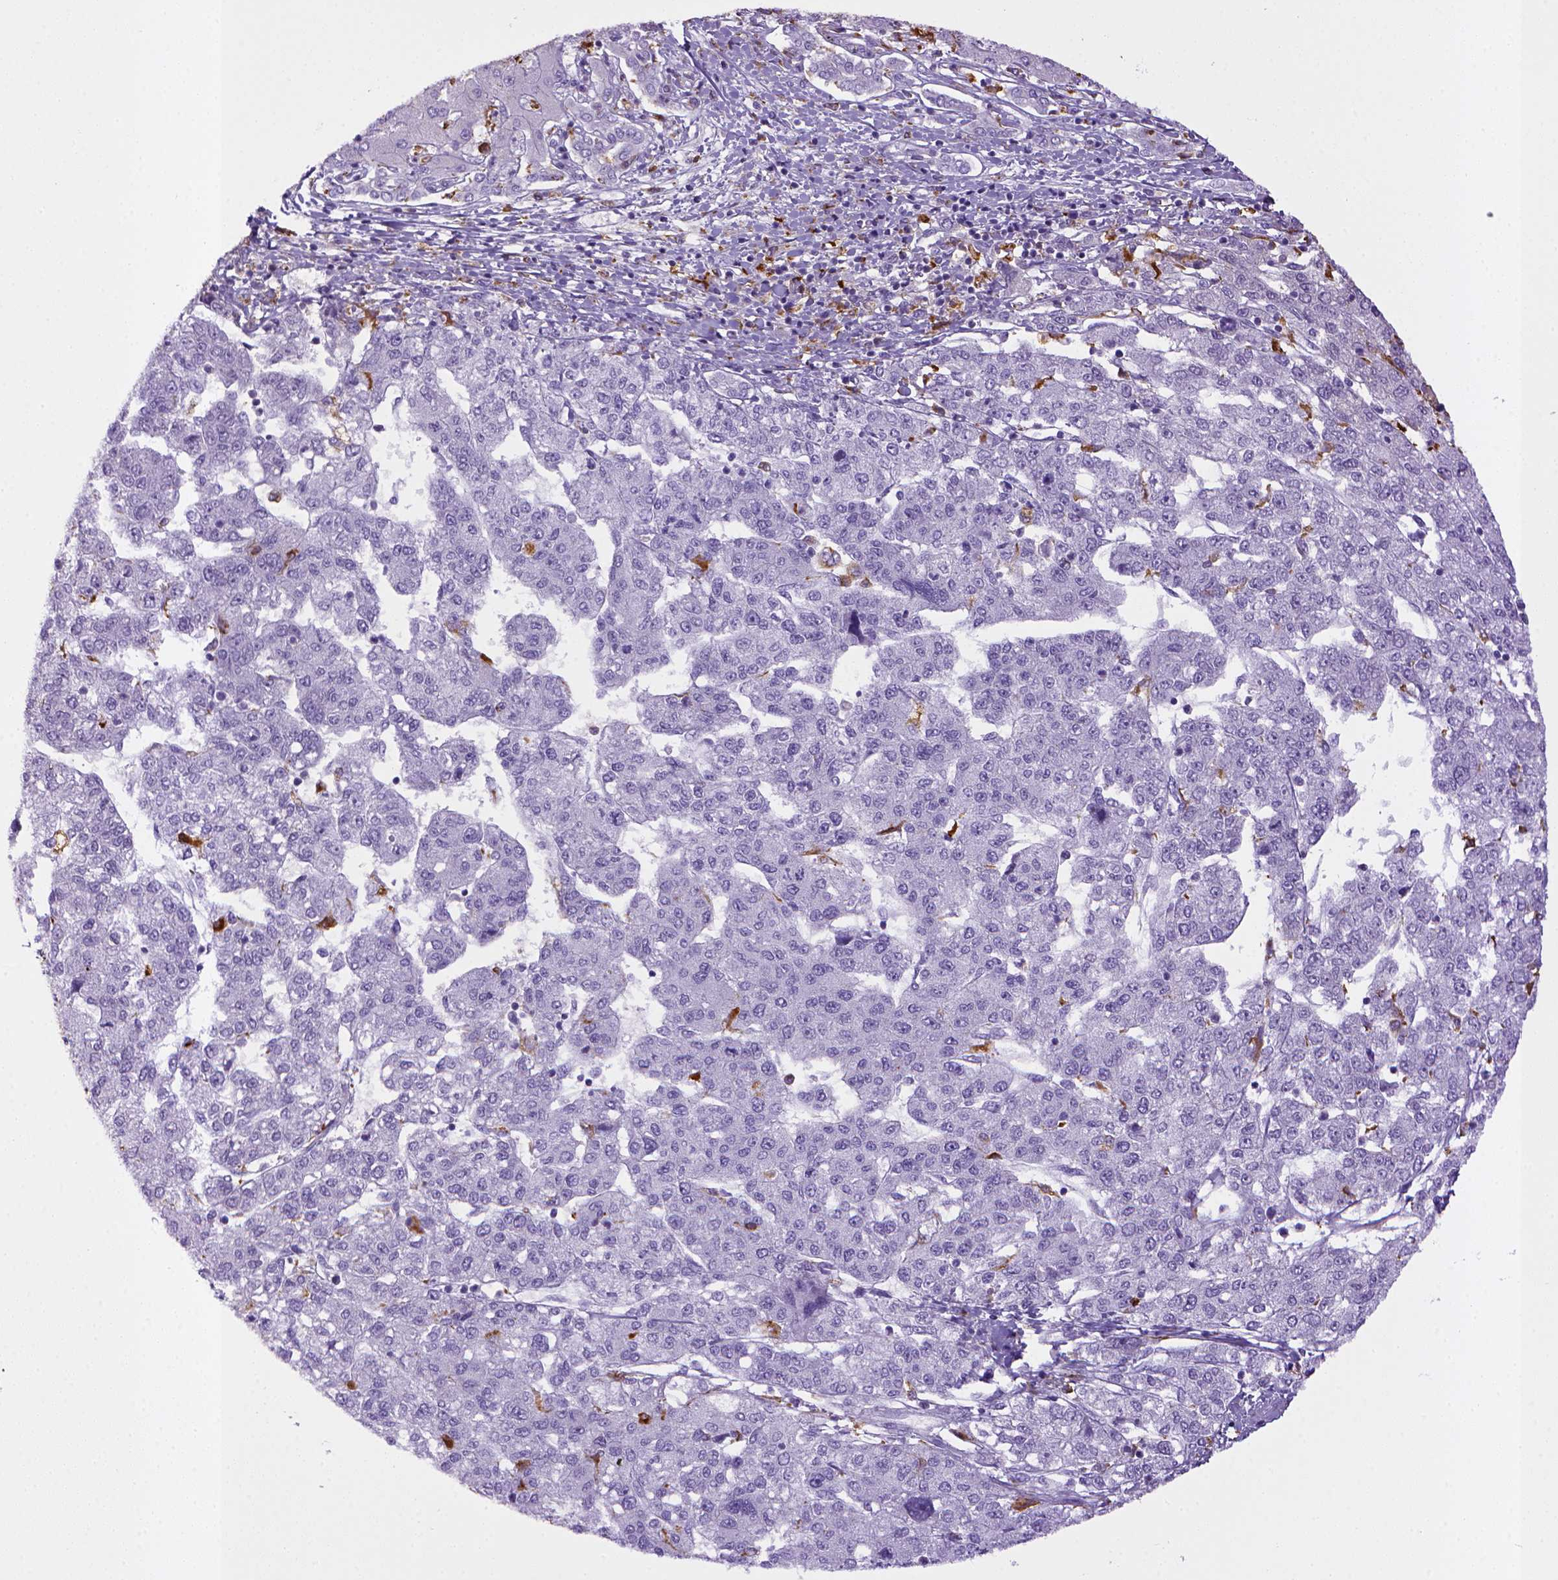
{"staining": {"intensity": "negative", "quantity": "none", "location": "none"}, "tissue": "liver cancer", "cell_type": "Tumor cells", "image_type": "cancer", "snomed": [{"axis": "morphology", "description": "Carcinoma, Hepatocellular, NOS"}, {"axis": "topography", "description": "Liver"}], "caption": "Tumor cells show no significant protein positivity in hepatocellular carcinoma (liver).", "gene": "CD68", "patient": {"sex": "male", "age": 56}}